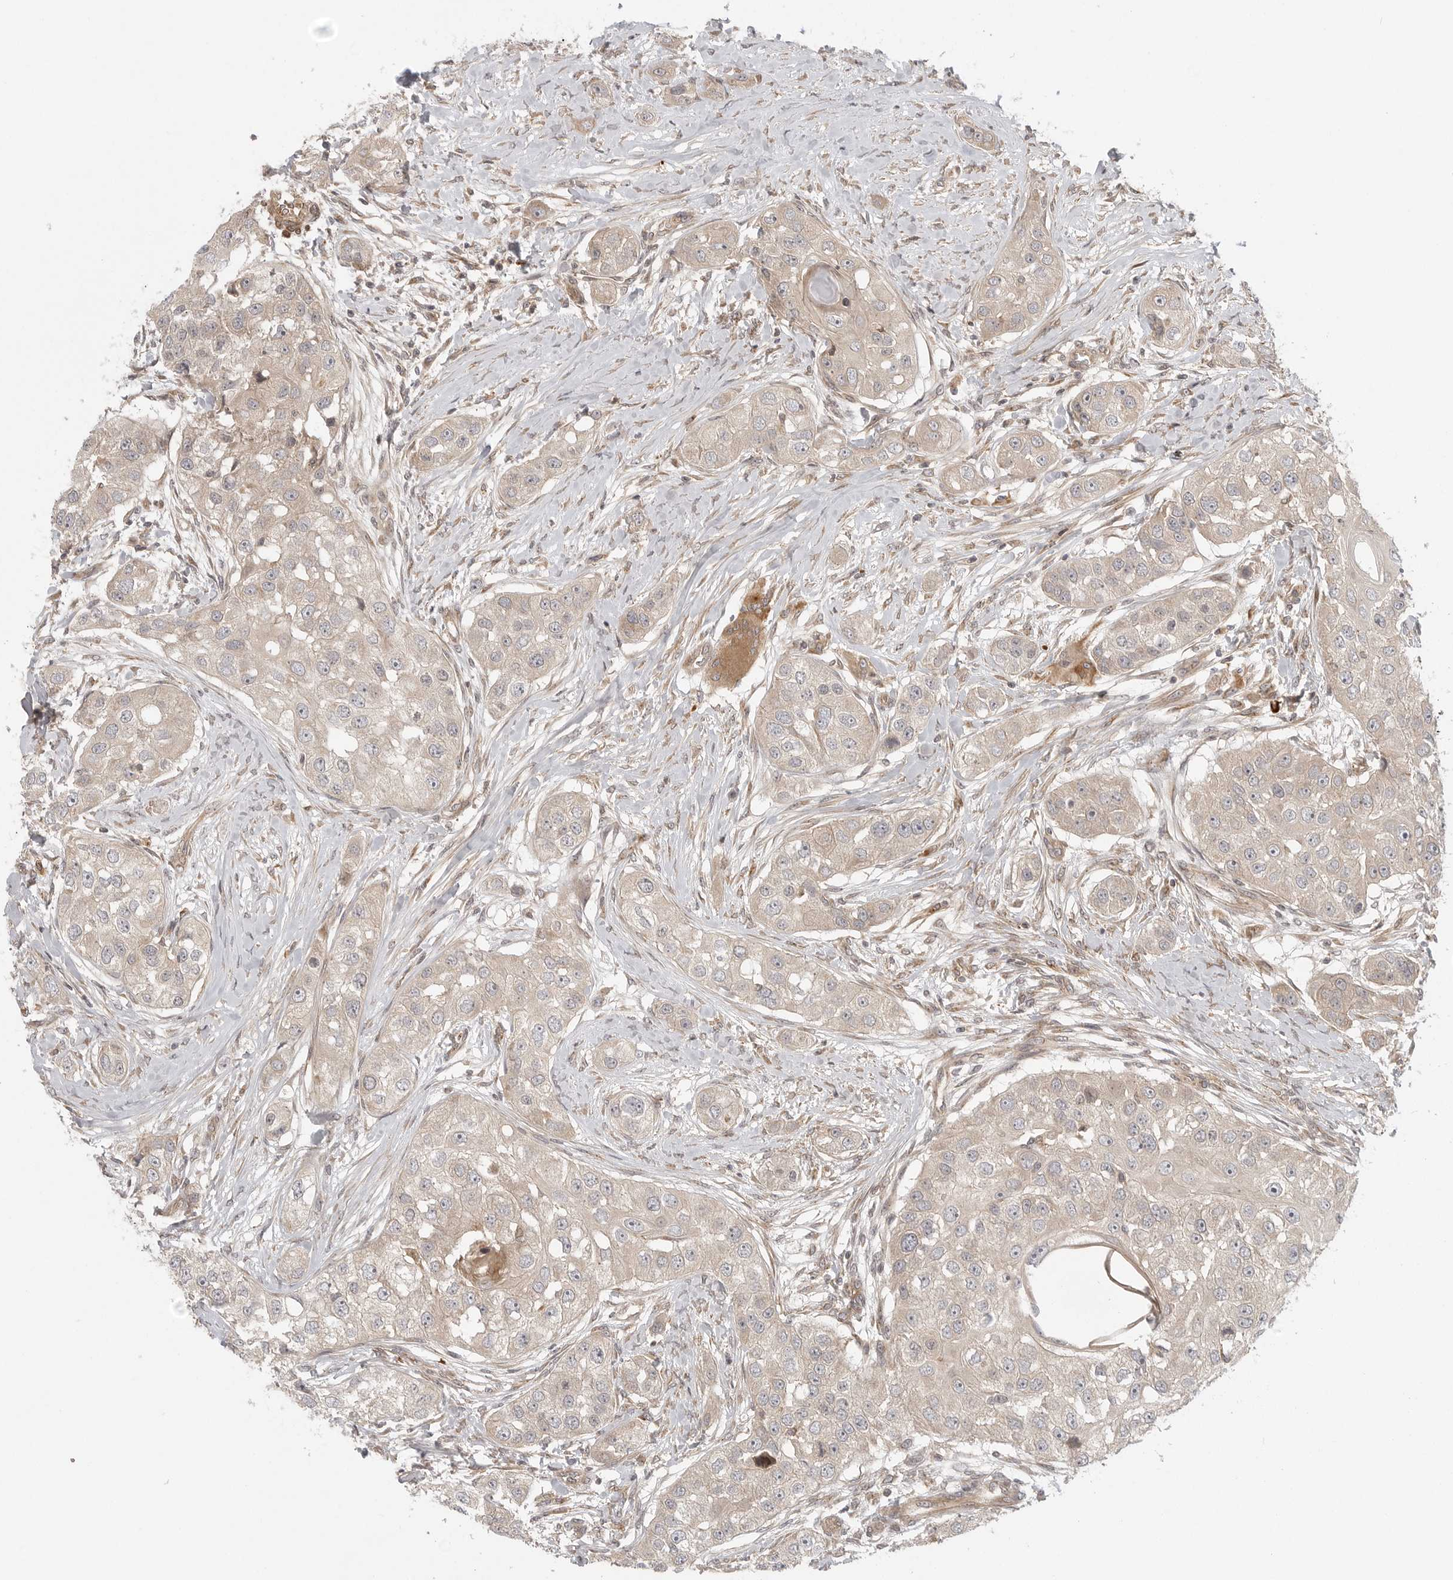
{"staining": {"intensity": "negative", "quantity": "none", "location": "none"}, "tissue": "head and neck cancer", "cell_type": "Tumor cells", "image_type": "cancer", "snomed": [{"axis": "morphology", "description": "Normal tissue, NOS"}, {"axis": "morphology", "description": "Squamous cell carcinoma, NOS"}, {"axis": "topography", "description": "Skeletal muscle"}, {"axis": "topography", "description": "Head-Neck"}], "caption": "Head and neck cancer was stained to show a protein in brown. There is no significant staining in tumor cells.", "gene": "CCPG1", "patient": {"sex": "male", "age": 51}}